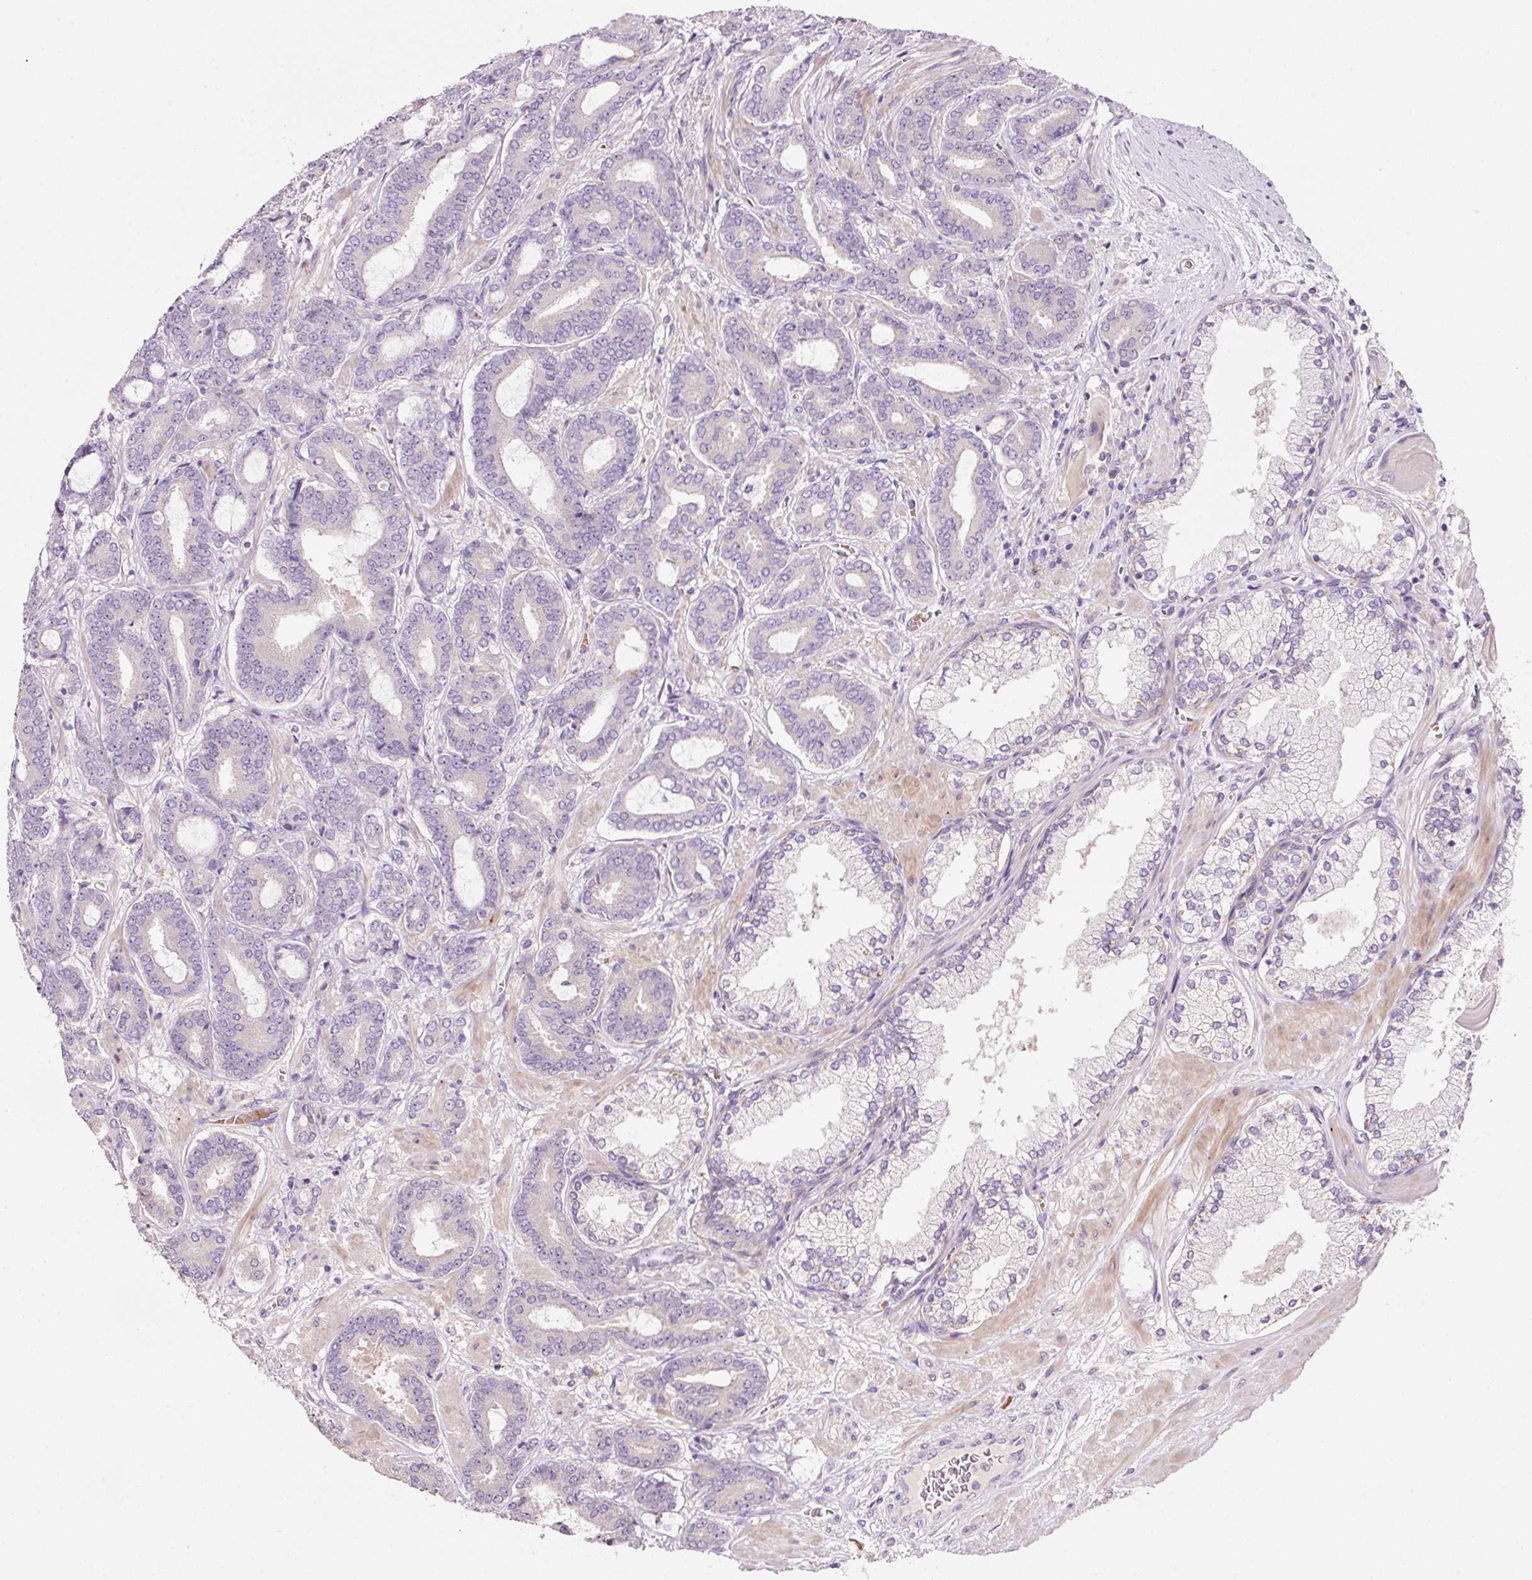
{"staining": {"intensity": "negative", "quantity": "none", "location": "none"}, "tissue": "prostate cancer", "cell_type": "Tumor cells", "image_type": "cancer", "snomed": [{"axis": "morphology", "description": "Adenocarcinoma, Low grade"}, {"axis": "topography", "description": "Prostate and seminal vesicle, NOS"}], "caption": "A histopathology image of human prostate cancer is negative for staining in tumor cells.", "gene": "TENT5C", "patient": {"sex": "male", "age": 61}}